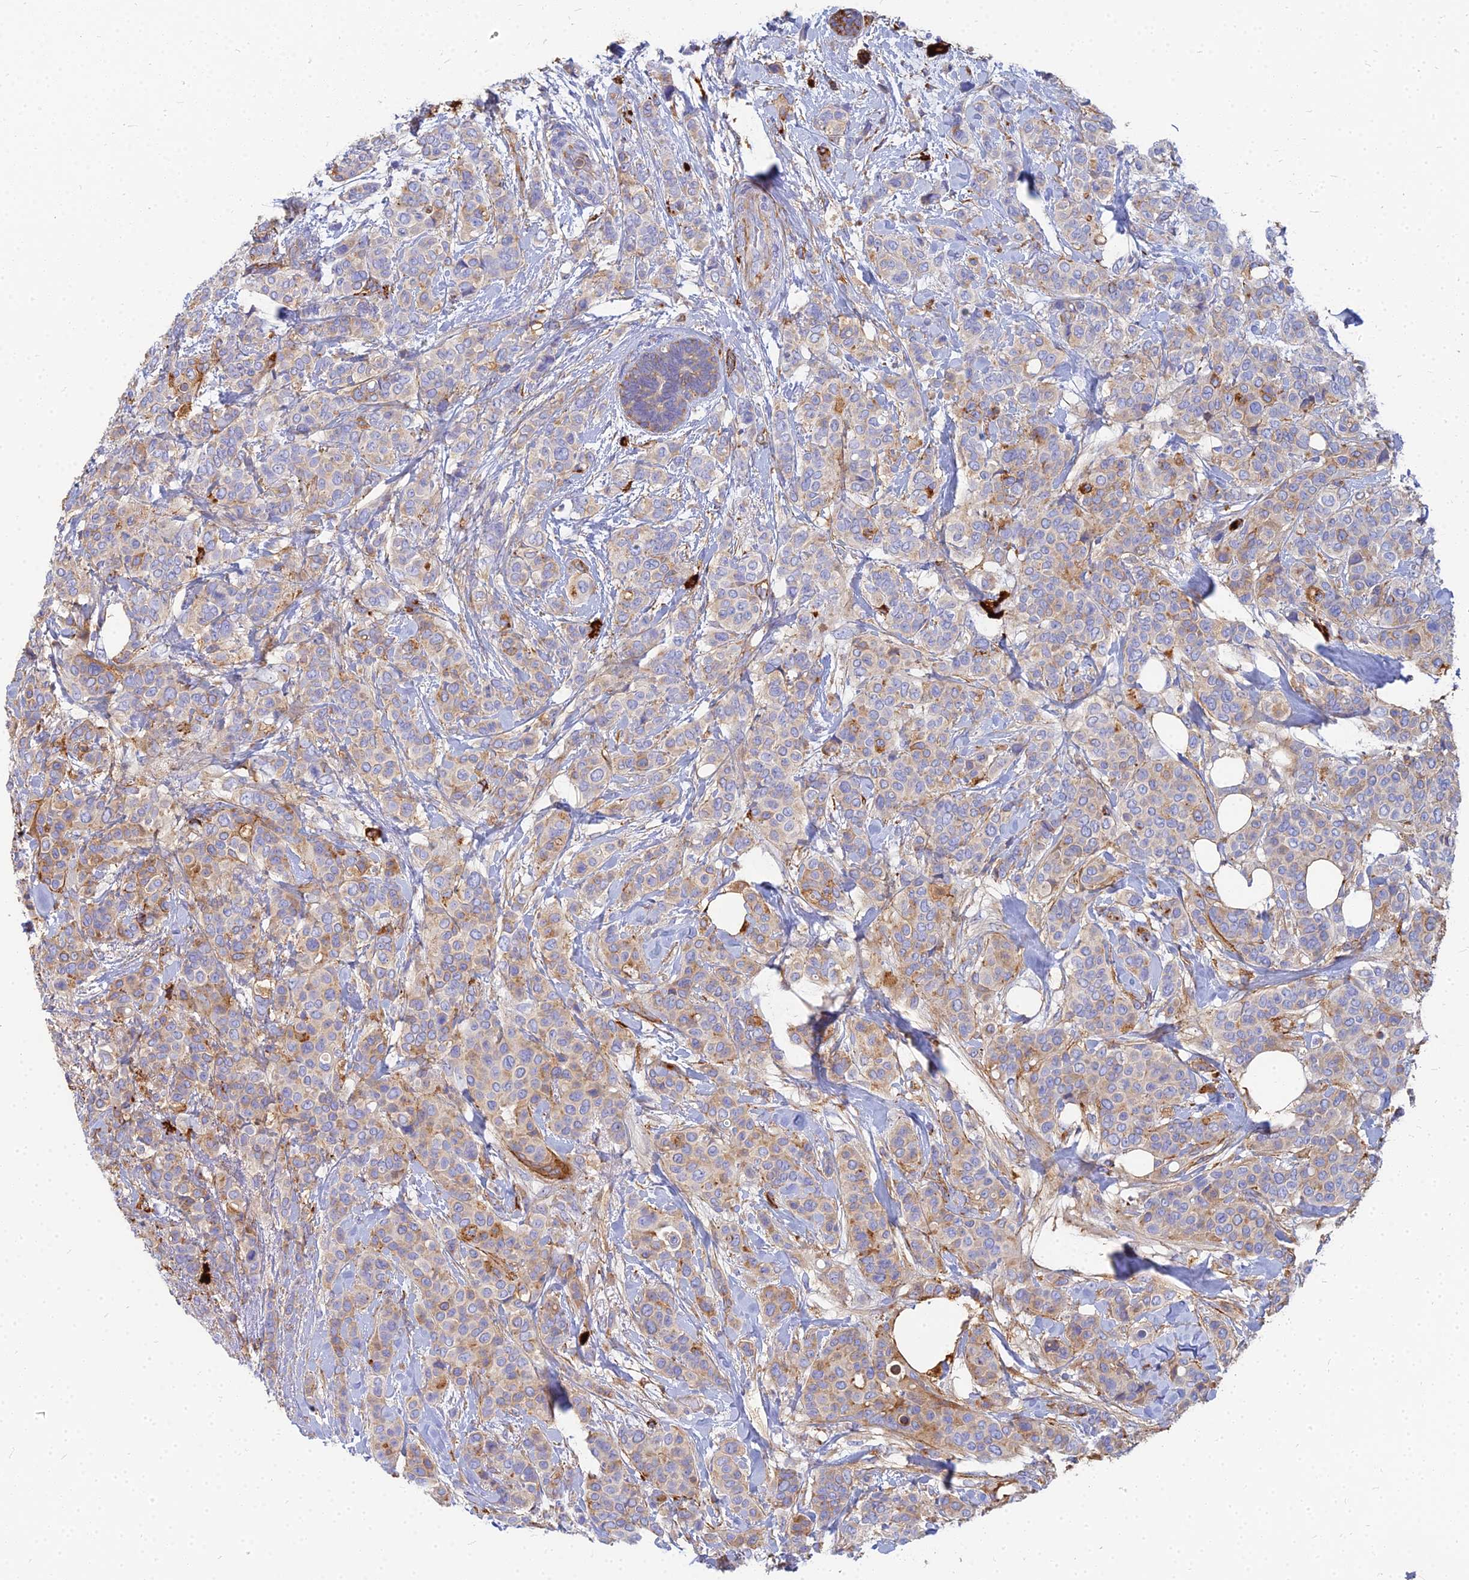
{"staining": {"intensity": "weak", "quantity": ">75%", "location": "cytoplasmic/membranous"}, "tissue": "breast cancer", "cell_type": "Tumor cells", "image_type": "cancer", "snomed": [{"axis": "morphology", "description": "Lobular carcinoma"}, {"axis": "topography", "description": "Breast"}], "caption": "The micrograph demonstrates a brown stain indicating the presence of a protein in the cytoplasmic/membranous of tumor cells in lobular carcinoma (breast). (DAB IHC, brown staining for protein, blue staining for nuclei).", "gene": "VAT1", "patient": {"sex": "female", "age": 51}}